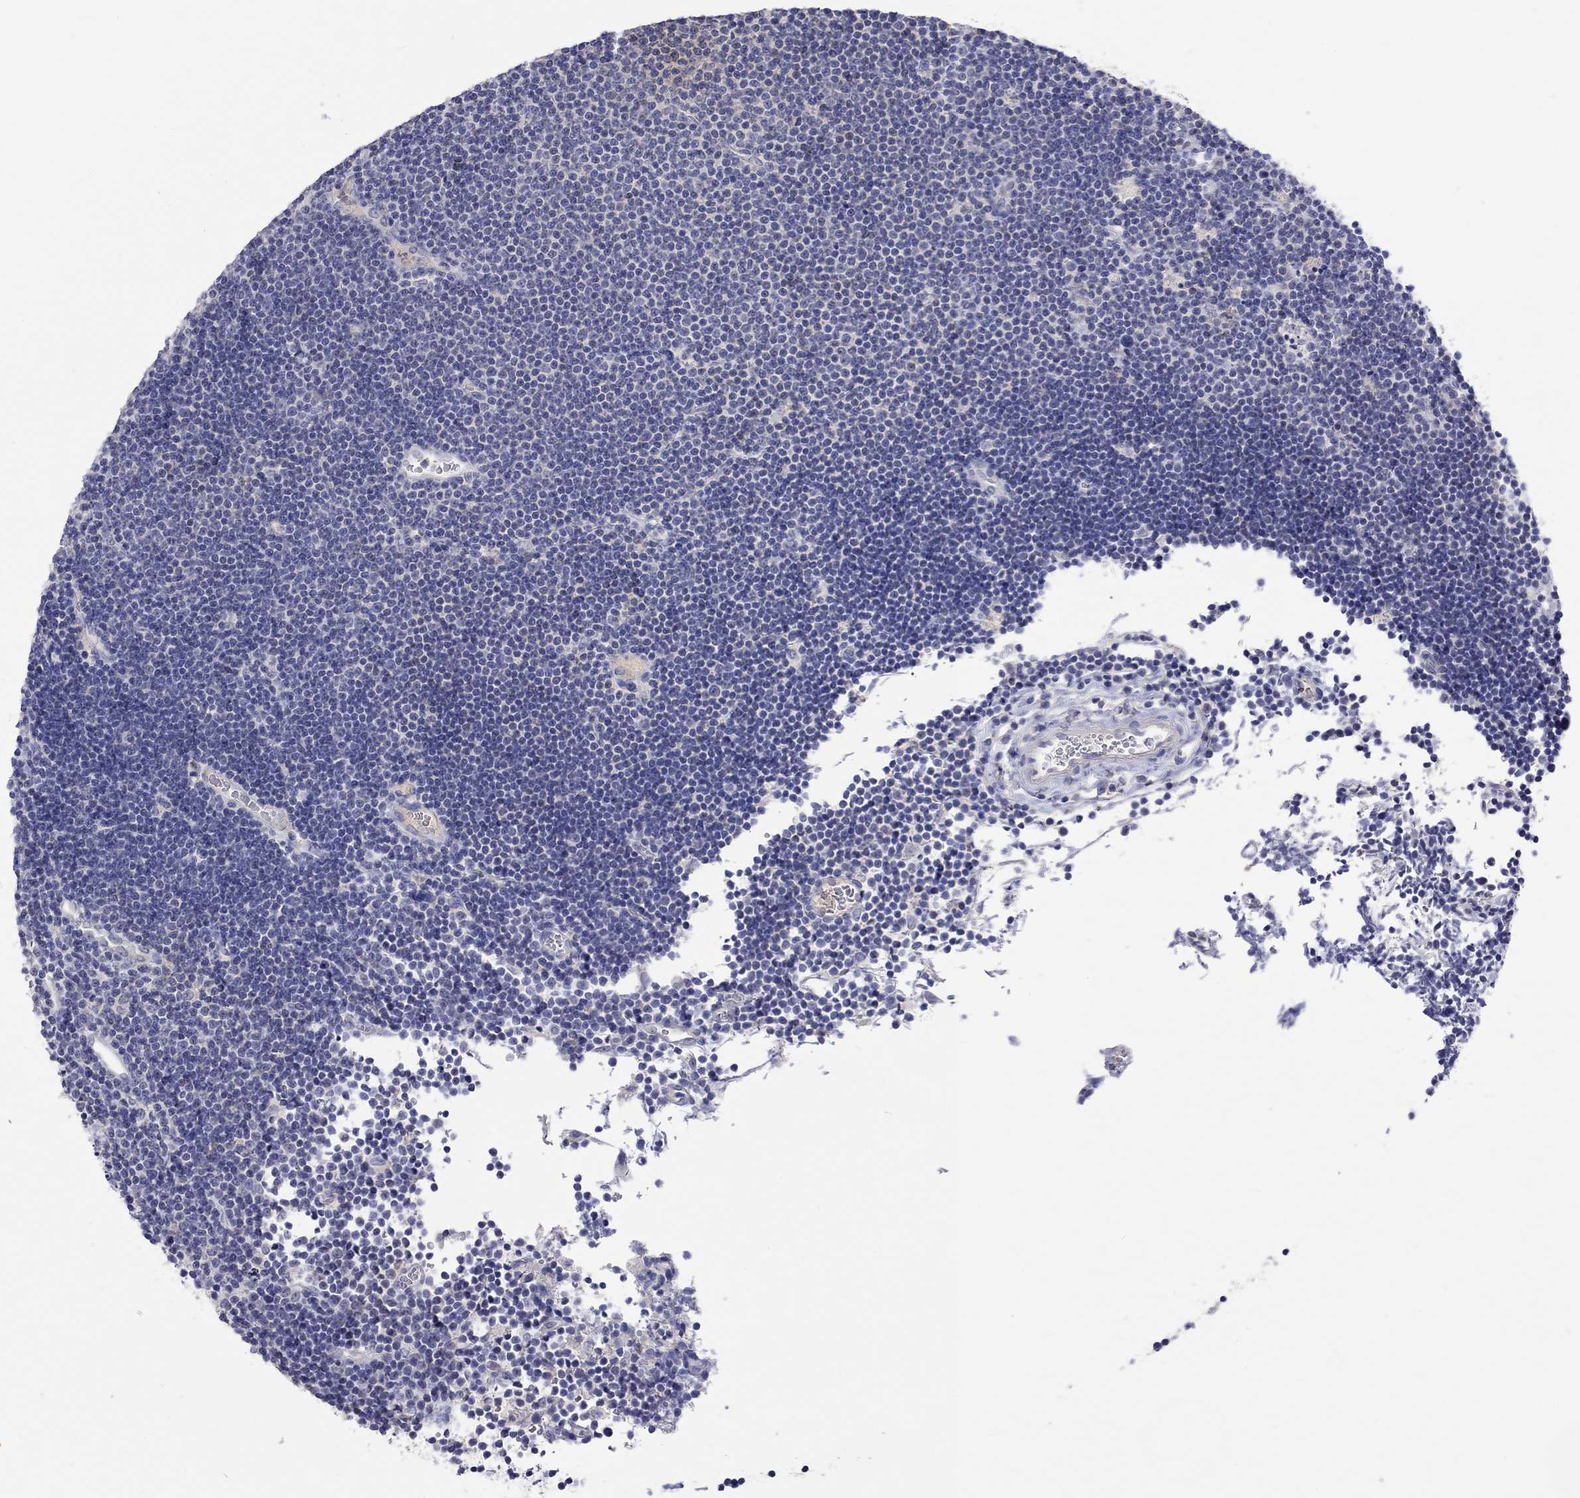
{"staining": {"intensity": "negative", "quantity": "none", "location": "none"}, "tissue": "lymphoma", "cell_type": "Tumor cells", "image_type": "cancer", "snomed": [{"axis": "morphology", "description": "Malignant lymphoma, non-Hodgkin's type, Low grade"}, {"axis": "topography", "description": "Brain"}], "caption": "Human malignant lymphoma, non-Hodgkin's type (low-grade) stained for a protein using immunohistochemistry displays no expression in tumor cells.", "gene": "LRFN4", "patient": {"sex": "female", "age": 66}}